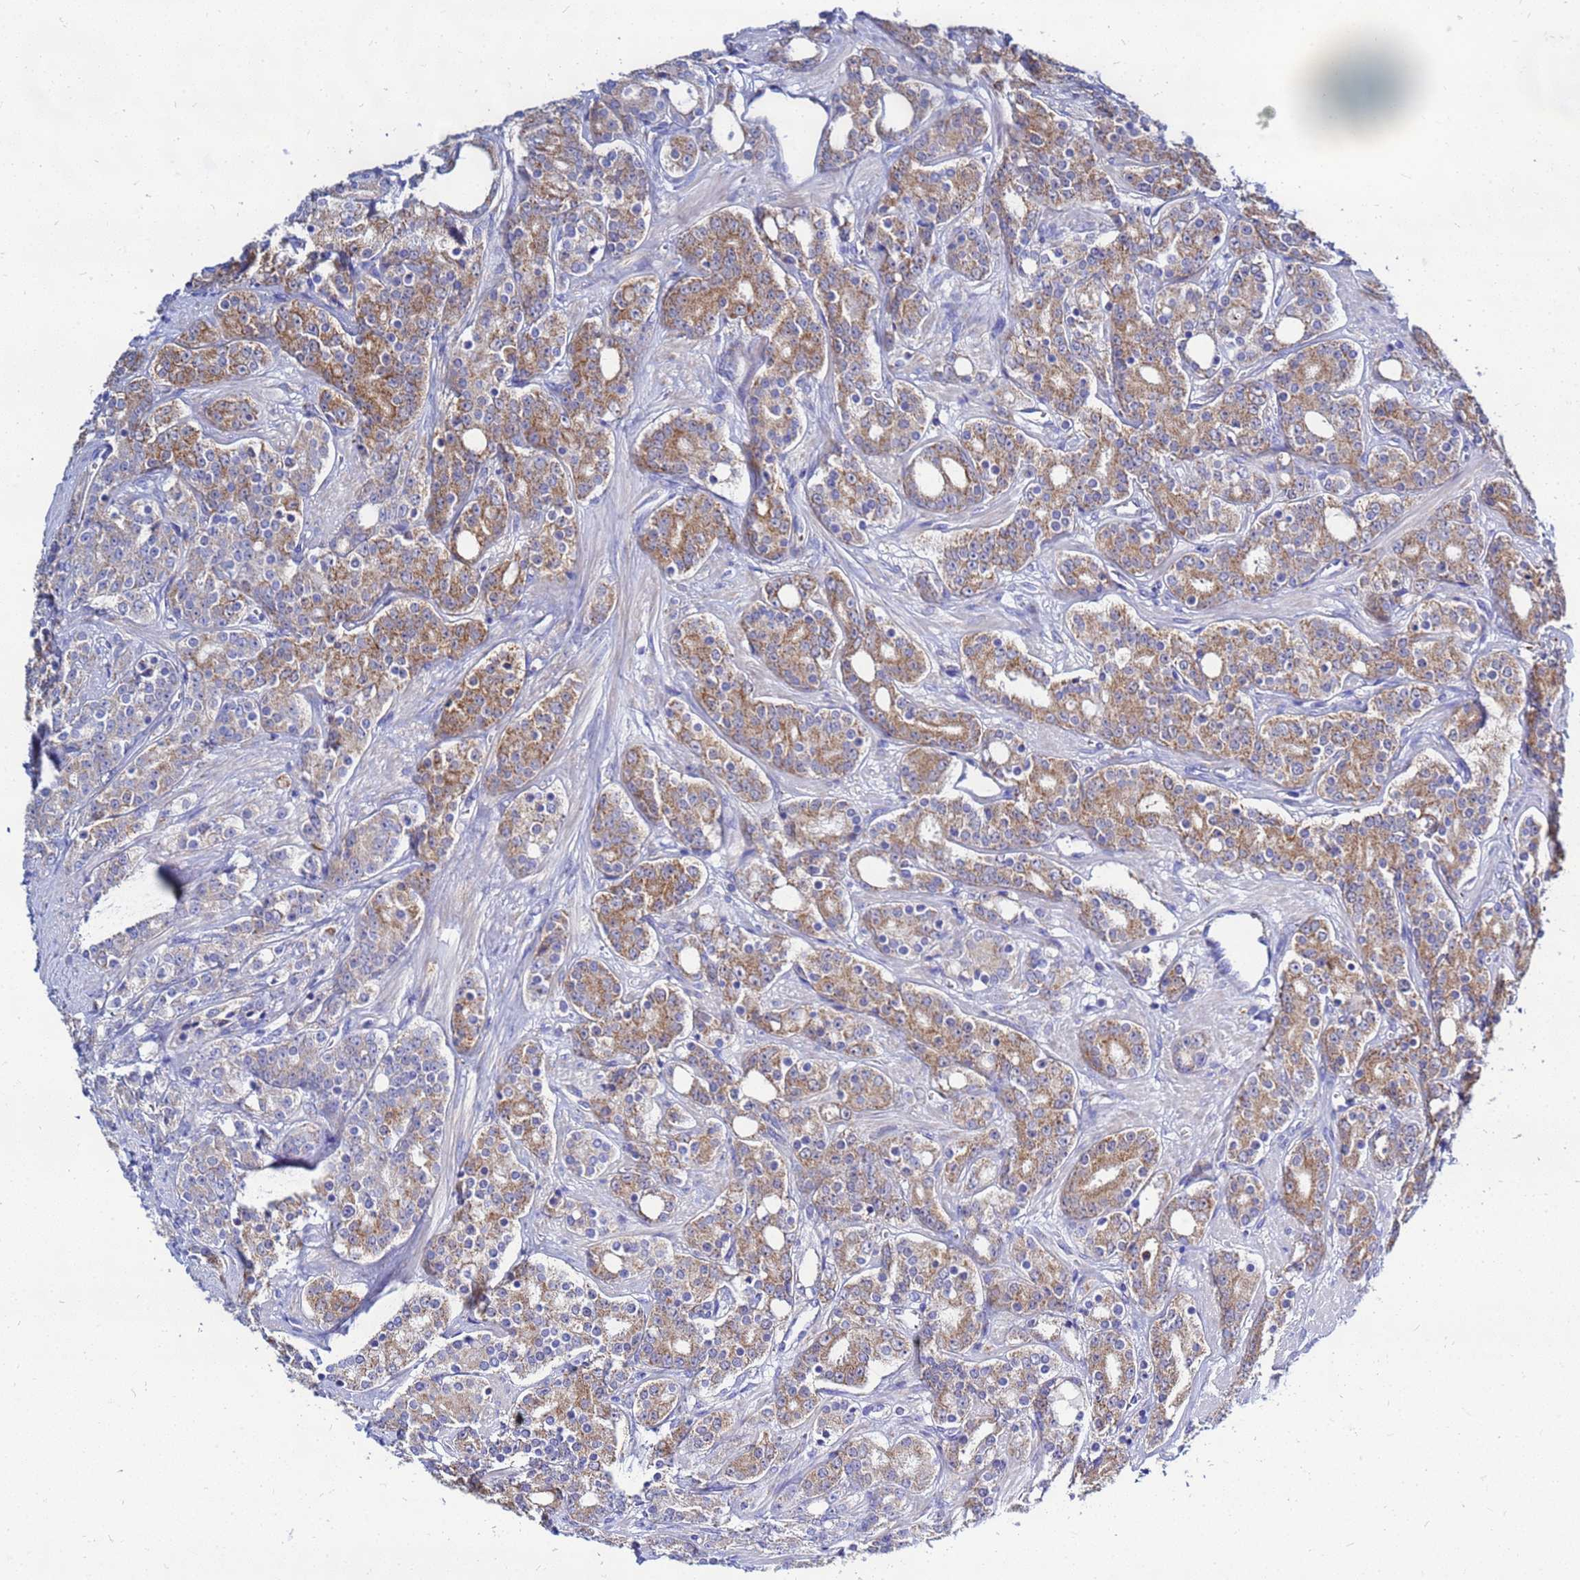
{"staining": {"intensity": "moderate", "quantity": ">75%", "location": "cytoplasmic/membranous"}, "tissue": "prostate cancer", "cell_type": "Tumor cells", "image_type": "cancer", "snomed": [{"axis": "morphology", "description": "Adenocarcinoma, High grade"}, {"axis": "topography", "description": "Prostate"}], "caption": "Protein expression analysis of prostate cancer (adenocarcinoma (high-grade)) demonstrates moderate cytoplasmic/membranous positivity in about >75% of tumor cells.", "gene": "FAHD2A", "patient": {"sex": "male", "age": 62}}